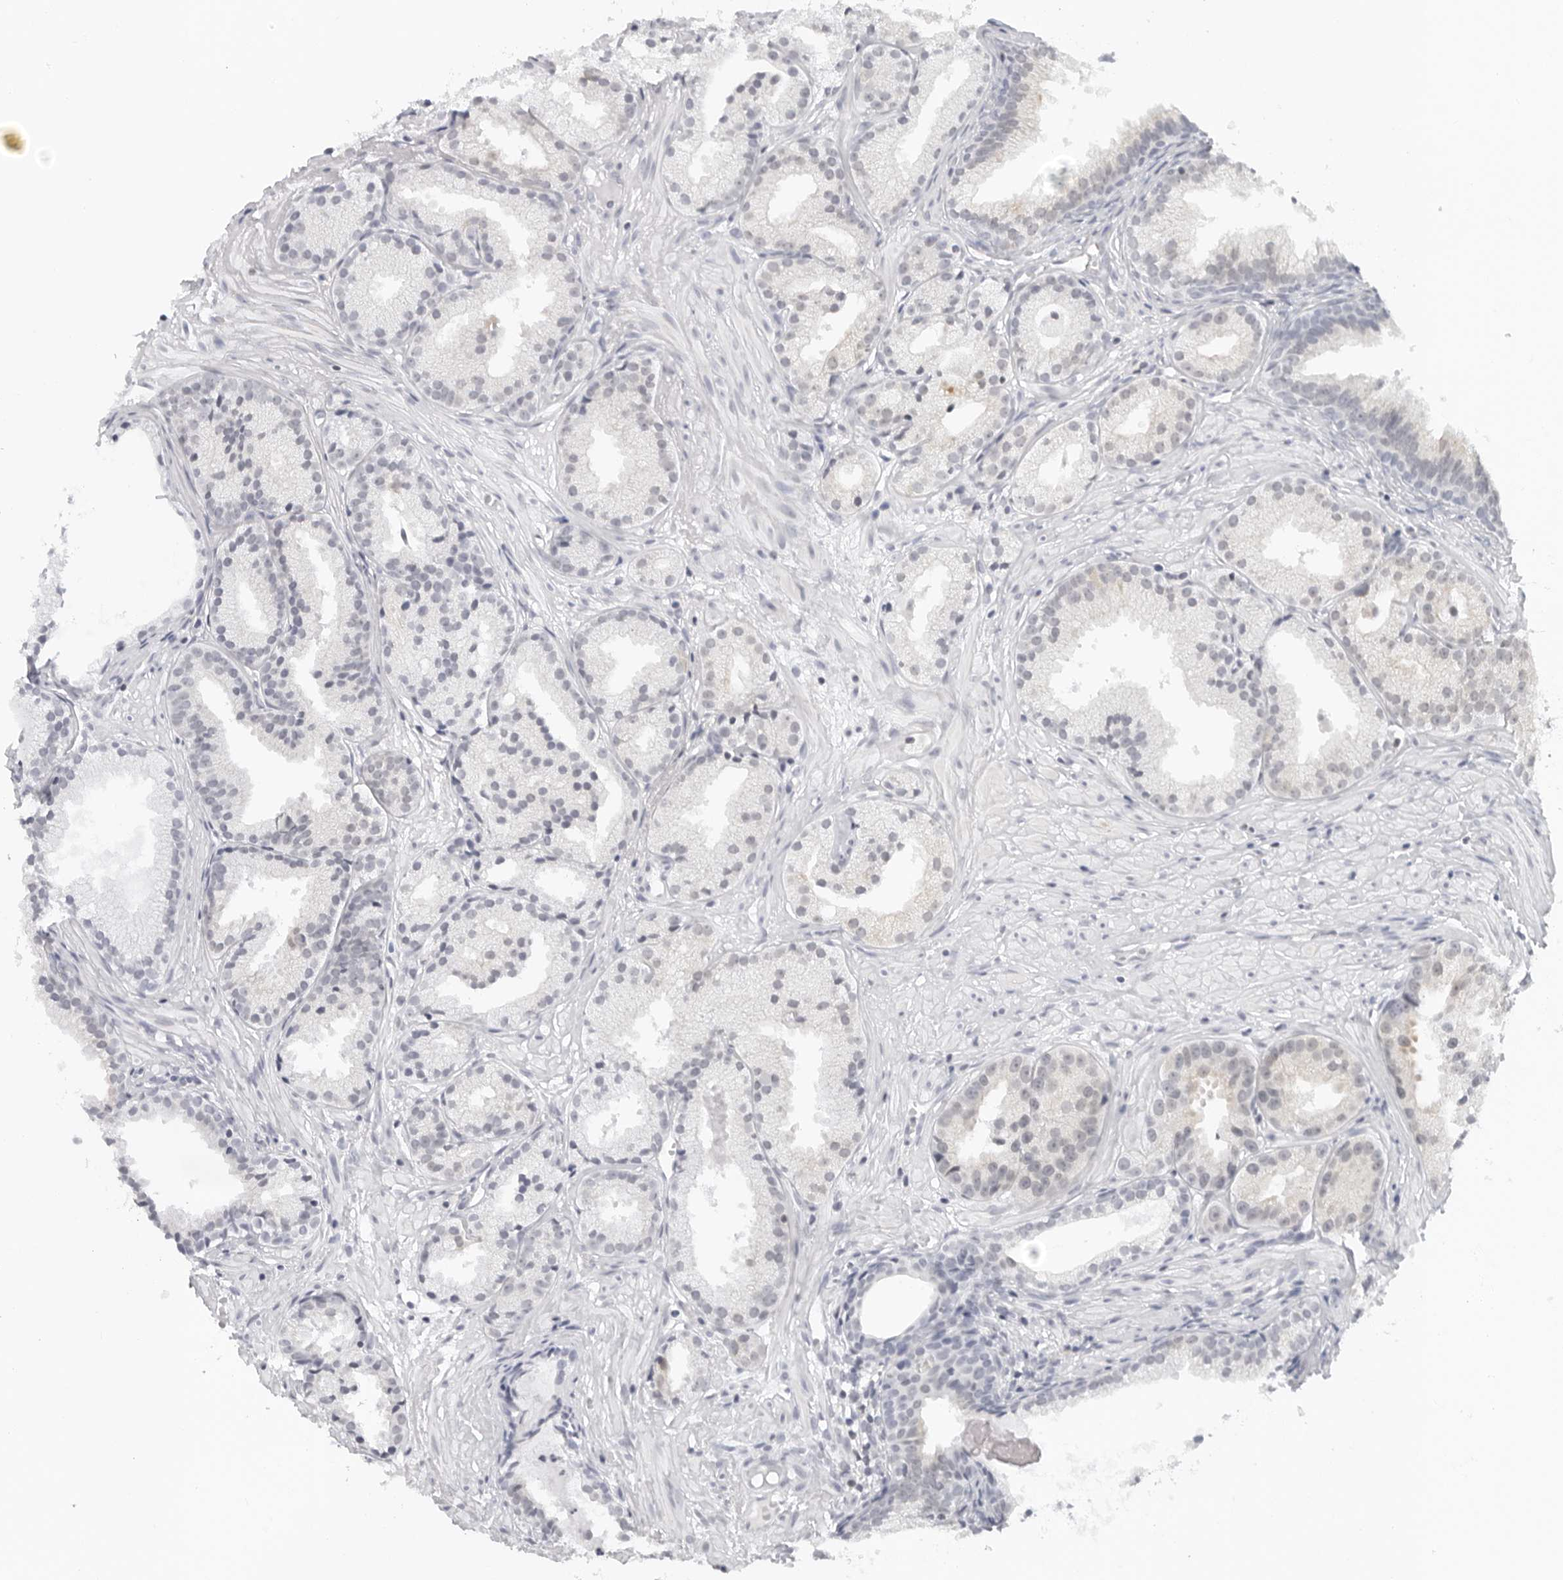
{"staining": {"intensity": "negative", "quantity": "none", "location": "none"}, "tissue": "prostate cancer", "cell_type": "Tumor cells", "image_type": "cancer", "snomed": [{"axis": "morphology", "description": "Adenocarcinoma, Low grade"}, {"axis": "topography", "description": "Prostate"}], "caption": "The histopathology image shows no staining of tumor cells in prostate cancer (low-grade adenocarcinoma). (DAB immunohistochemistry (IHC) with hematoxylin counter stain).", "gene": "FLG2", "patient": {"sex": "male", "age": 88}}